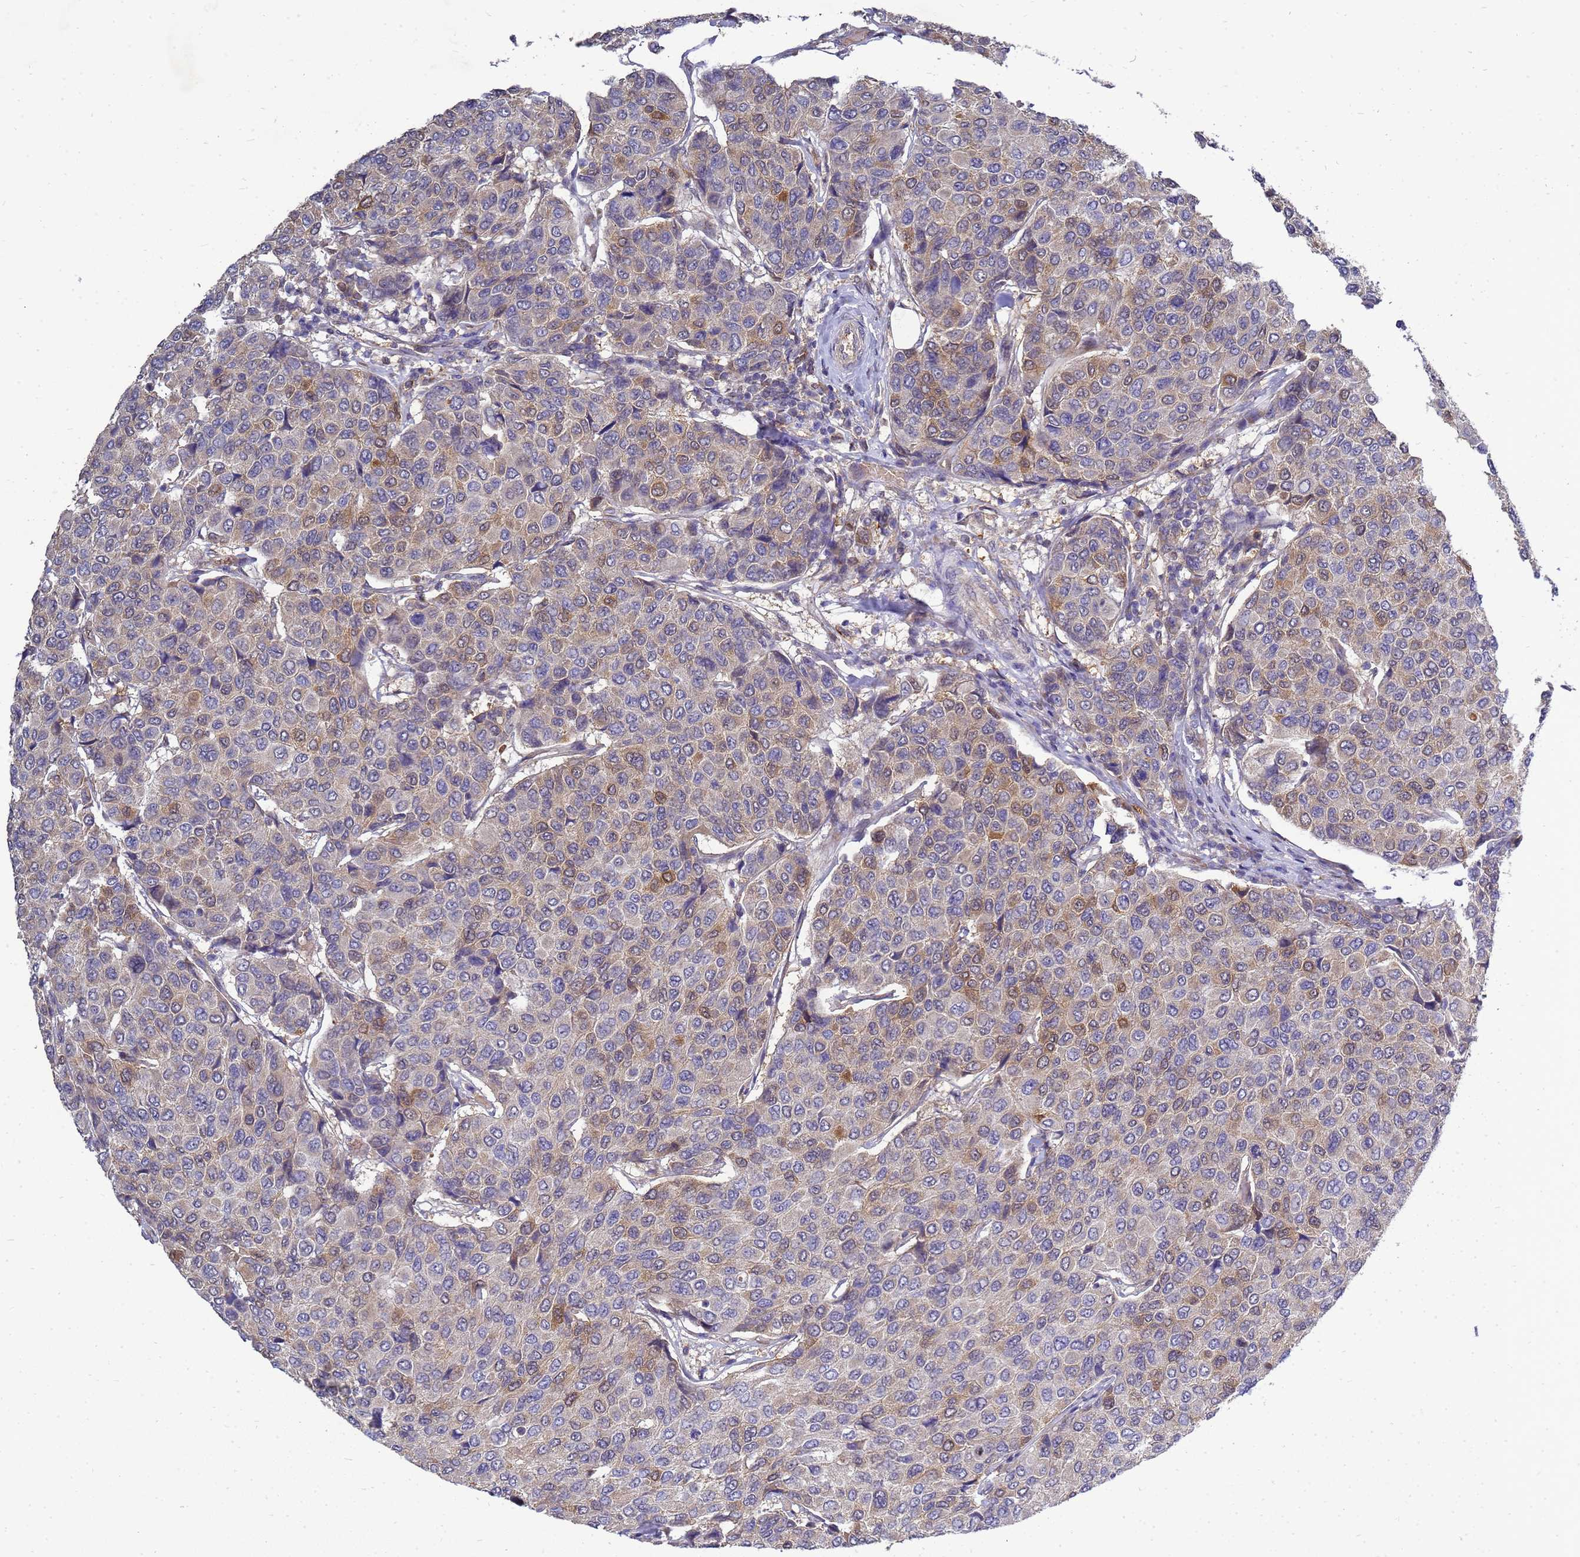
{"staining": {"intensity": "moderate", "quantity": "<25%", "location": "cytoplasmic/membranous,nuclear"}, "tissue": "breast cancer", "cell_type": "Tumor cells", "image_type": "cancer", "snomed": [{"axis": "morphology", "description": "Duct carcinoma"}, {"axis": "topography", "description": "Breast"}], "caption": "IHC histopathology image of breast infiltrating ductal carcinoma stained for a protein (brown), which reveals low levels of moderate cytoplasmic/membranous and nuclear expression in approximately <25% of tumor cells.", "gene": "EIF4EBP3", "patient": {"sex": "female", "age": 55}}